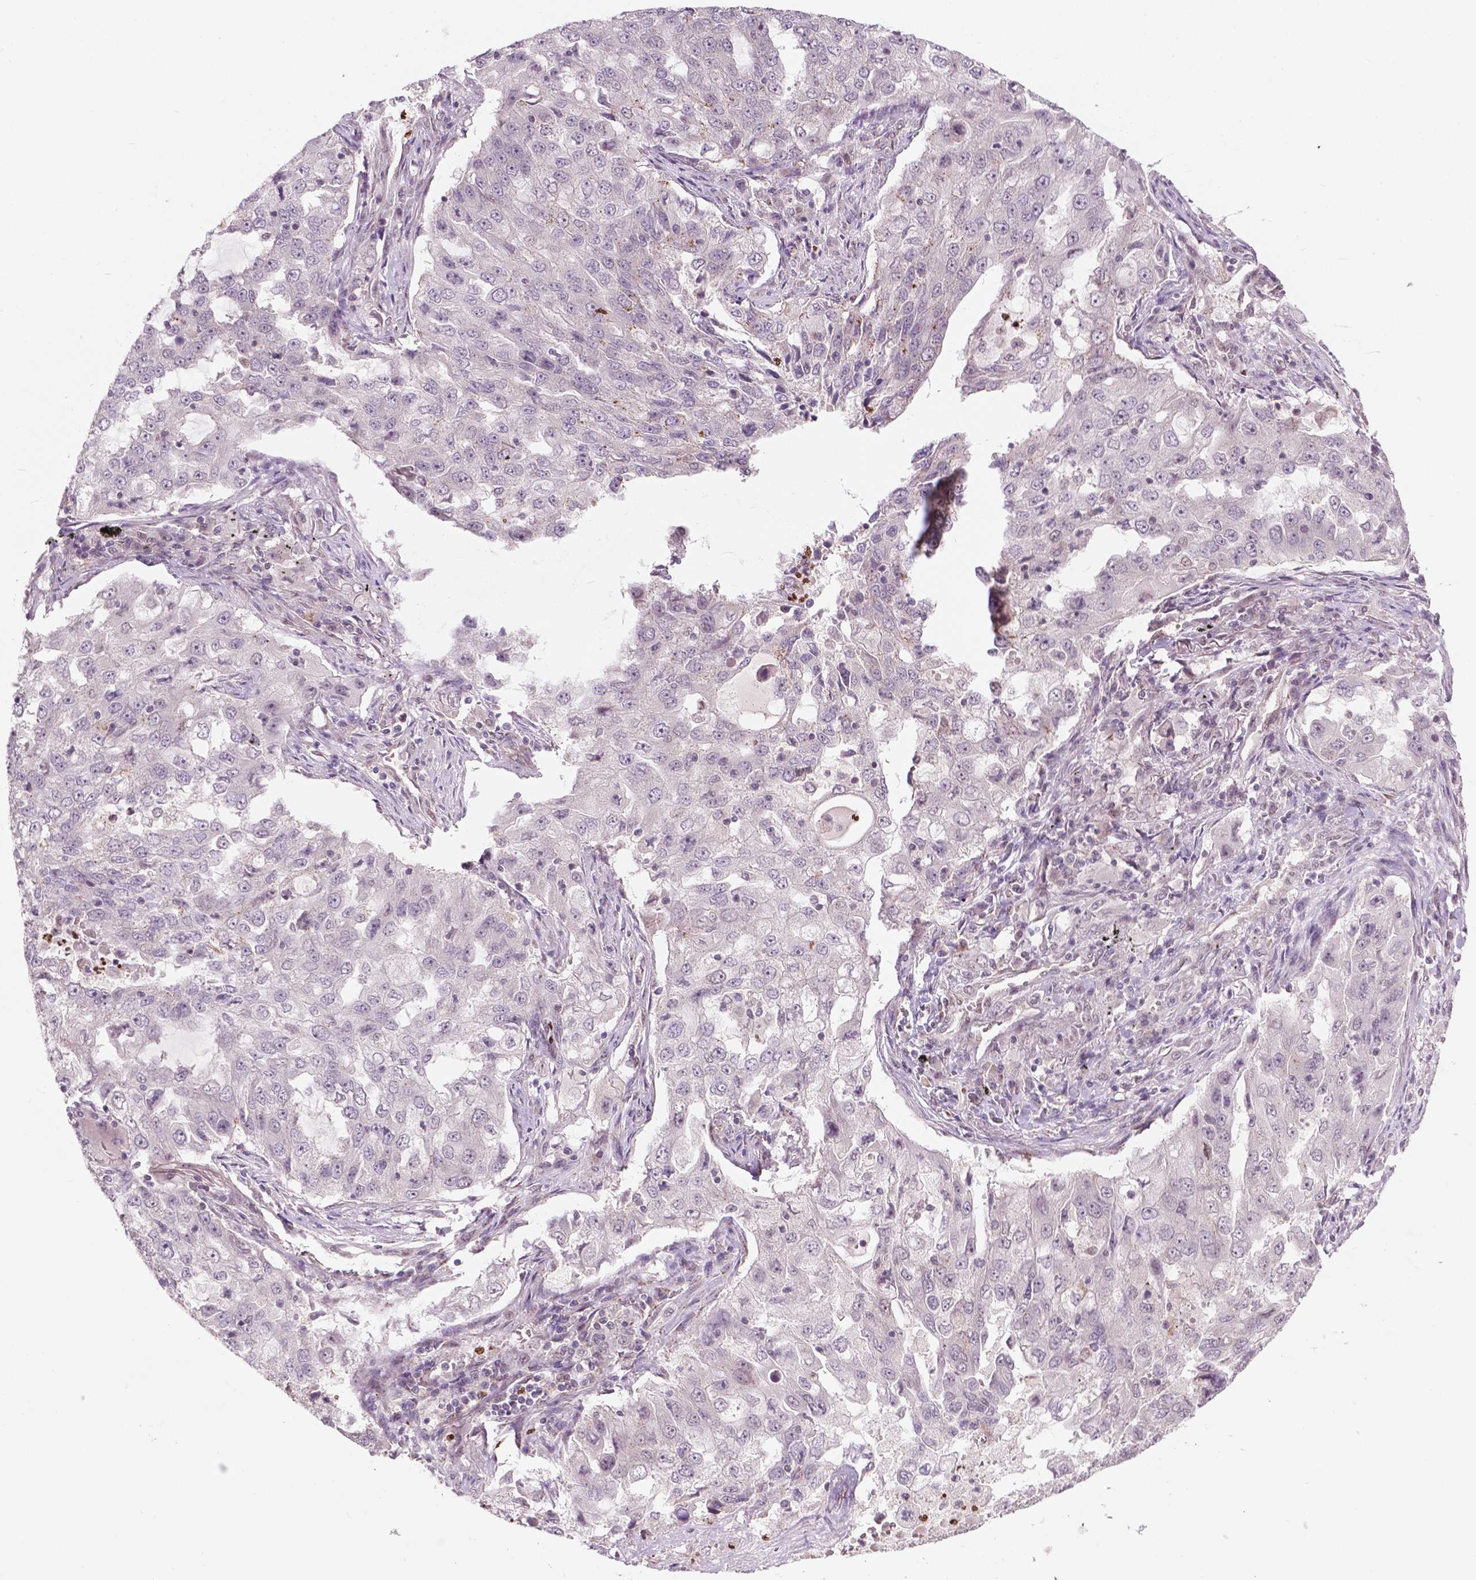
{"staining": {"intensity": "negative", "quantity": "none", "location": "none"}, "tissue": "lung cancer", "cell_type": "Tumor cells", "image_type": "cancer", "snomed": [{"axis": "morphology", "description": "Adenocarcinoma, NOS"}, {"axis": "topography", "description": "Lung"}], "caption": "The histopathology image displays no significant positivity in tumor cells of lung adenocarcinoma.", "gene": "NFAT5", "patient": {"sex": "female", "age": 61}}